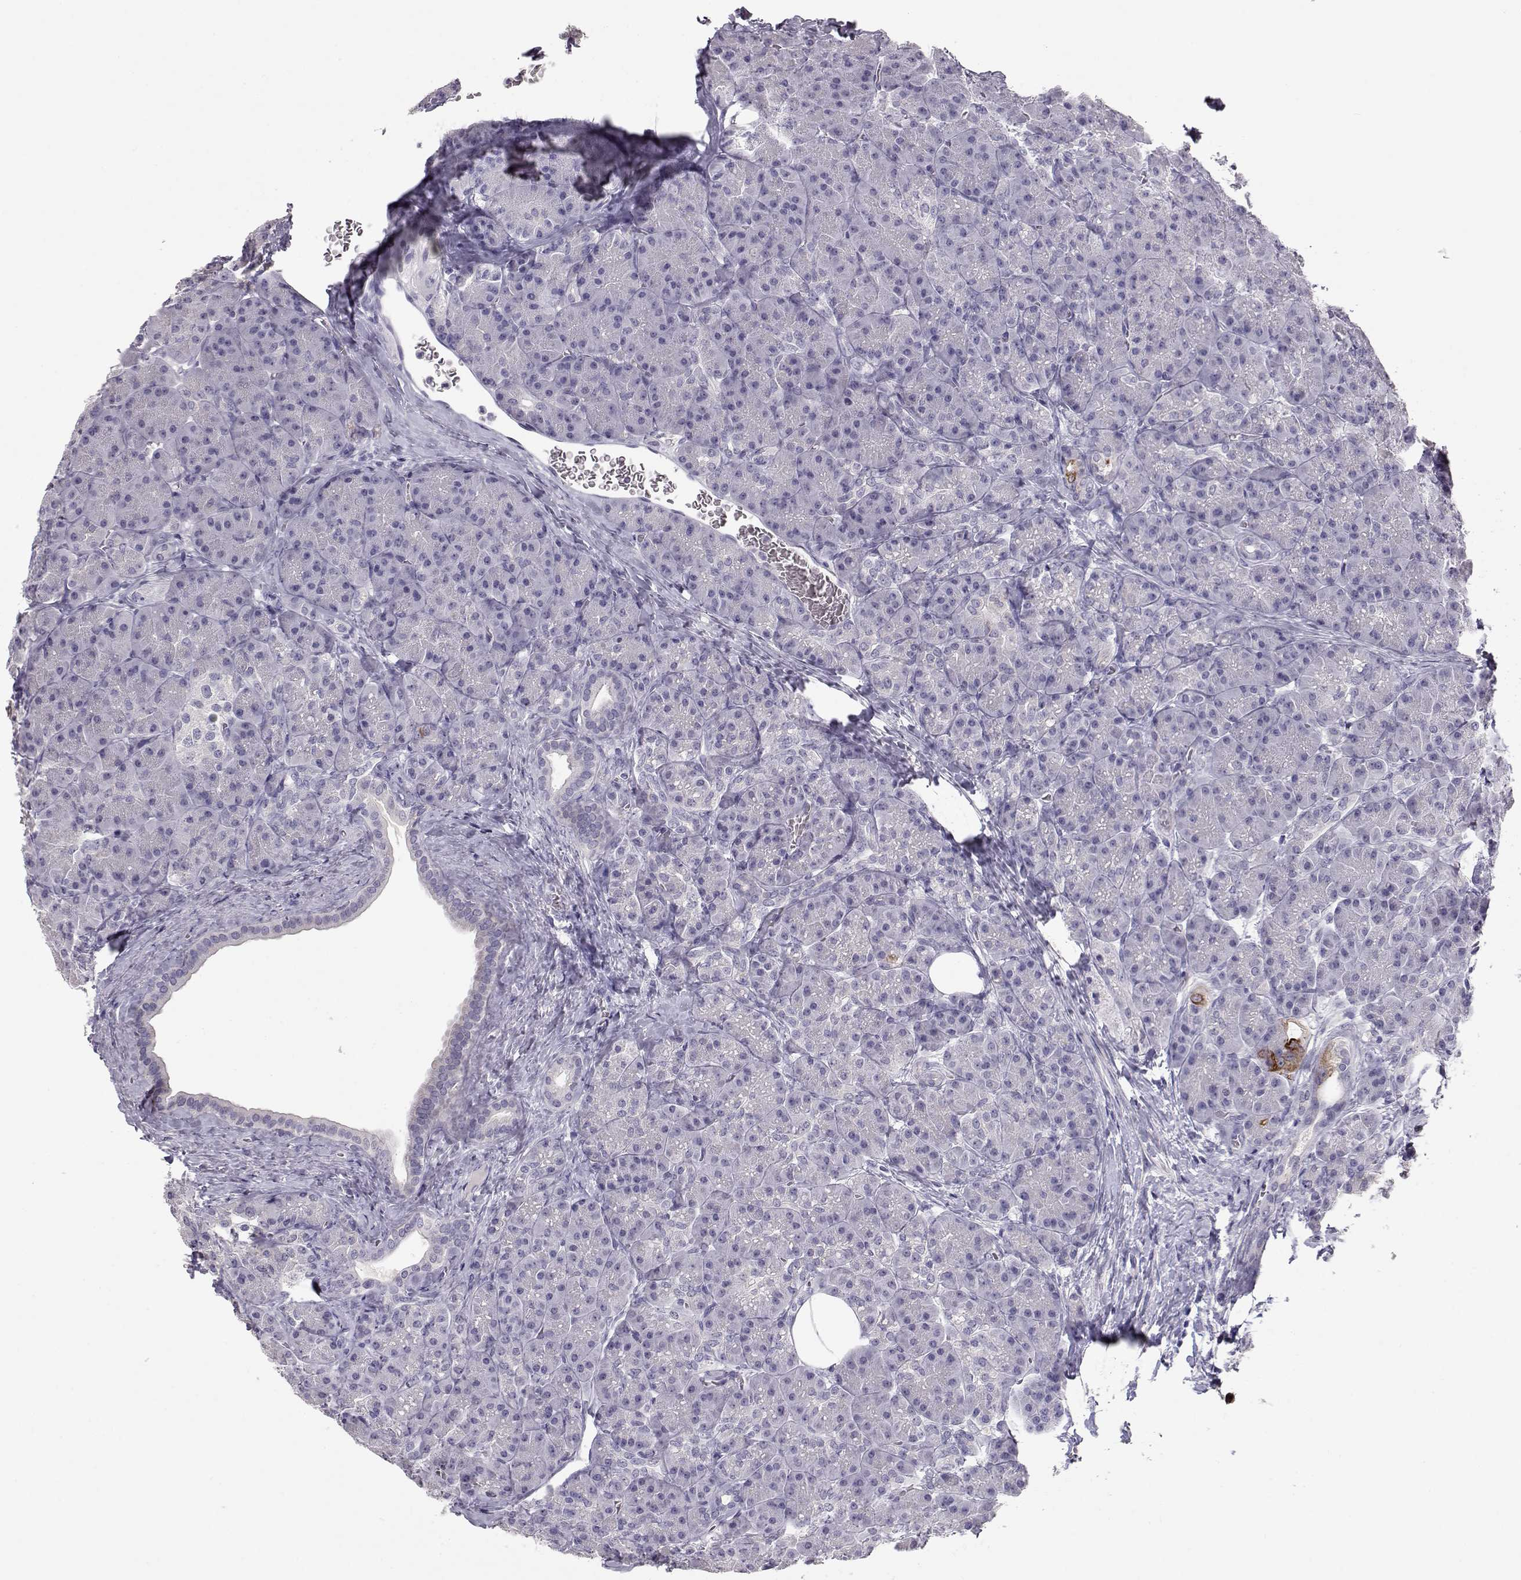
{"staining": {"intensity": "strong", "quantity": "<25%", "location": "cytoplasmic/membranous"}, "tissue": "pancreas", "cell_type": "Exocrine glandular cells", "image_type": "normal", "snomed": [{"axis": "morphology", "description": "Normal tissue, NOS"}, {"axis": "topography", "description": "Pancreas"}], "caption": "IHC histopathology image of unremarkable pancreas stained for a protein (brown), which exhibits medium levels of strong cytoplasmic/membranous expression in approximately <25% of exocrine glandular cells.", "gene": "LAMB3", "patient": {"sex": "male", "age": 57}}